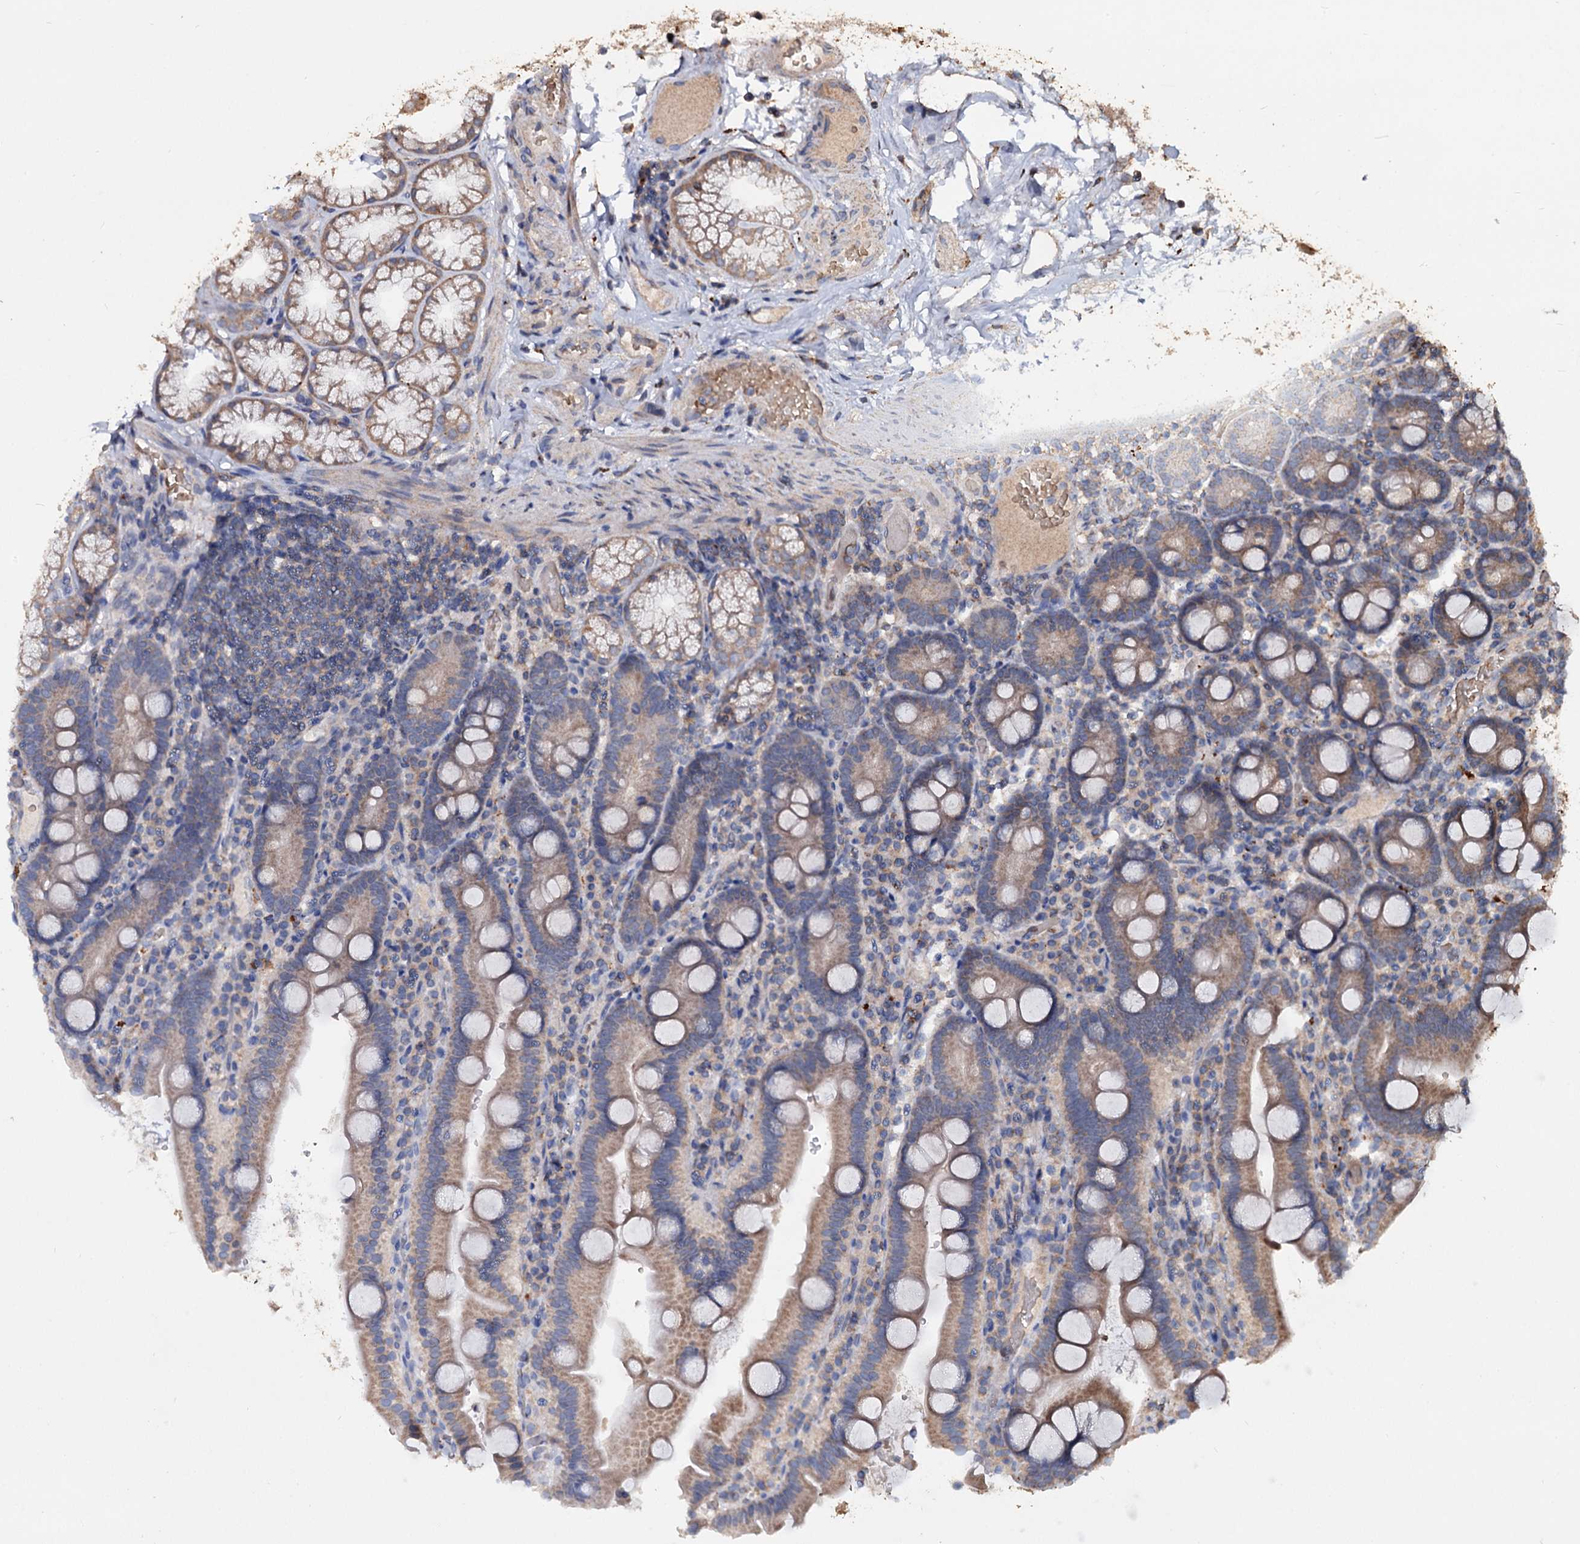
{"staining": {"intensity": "moderate", "quantity": "25%-75%", "location": "cytoplasmic/membranous"}, "tissue": "duodenum", "cell_type": "Glandular cells", "image_type": "normal", "snomed": [{"axis": "morphology", "description": "Normal tissue, NOS"}, {"axis": "topography", "description": "Duodenum"}], "caption": "Duodenum stained with a brown dye reveals moderate cytoplasmic/membranous positive expression in approximately 25%-75% of glandular cells.", "gene": "NOTCH2NLA", "patient": {"sex": "male", "age": 55}}